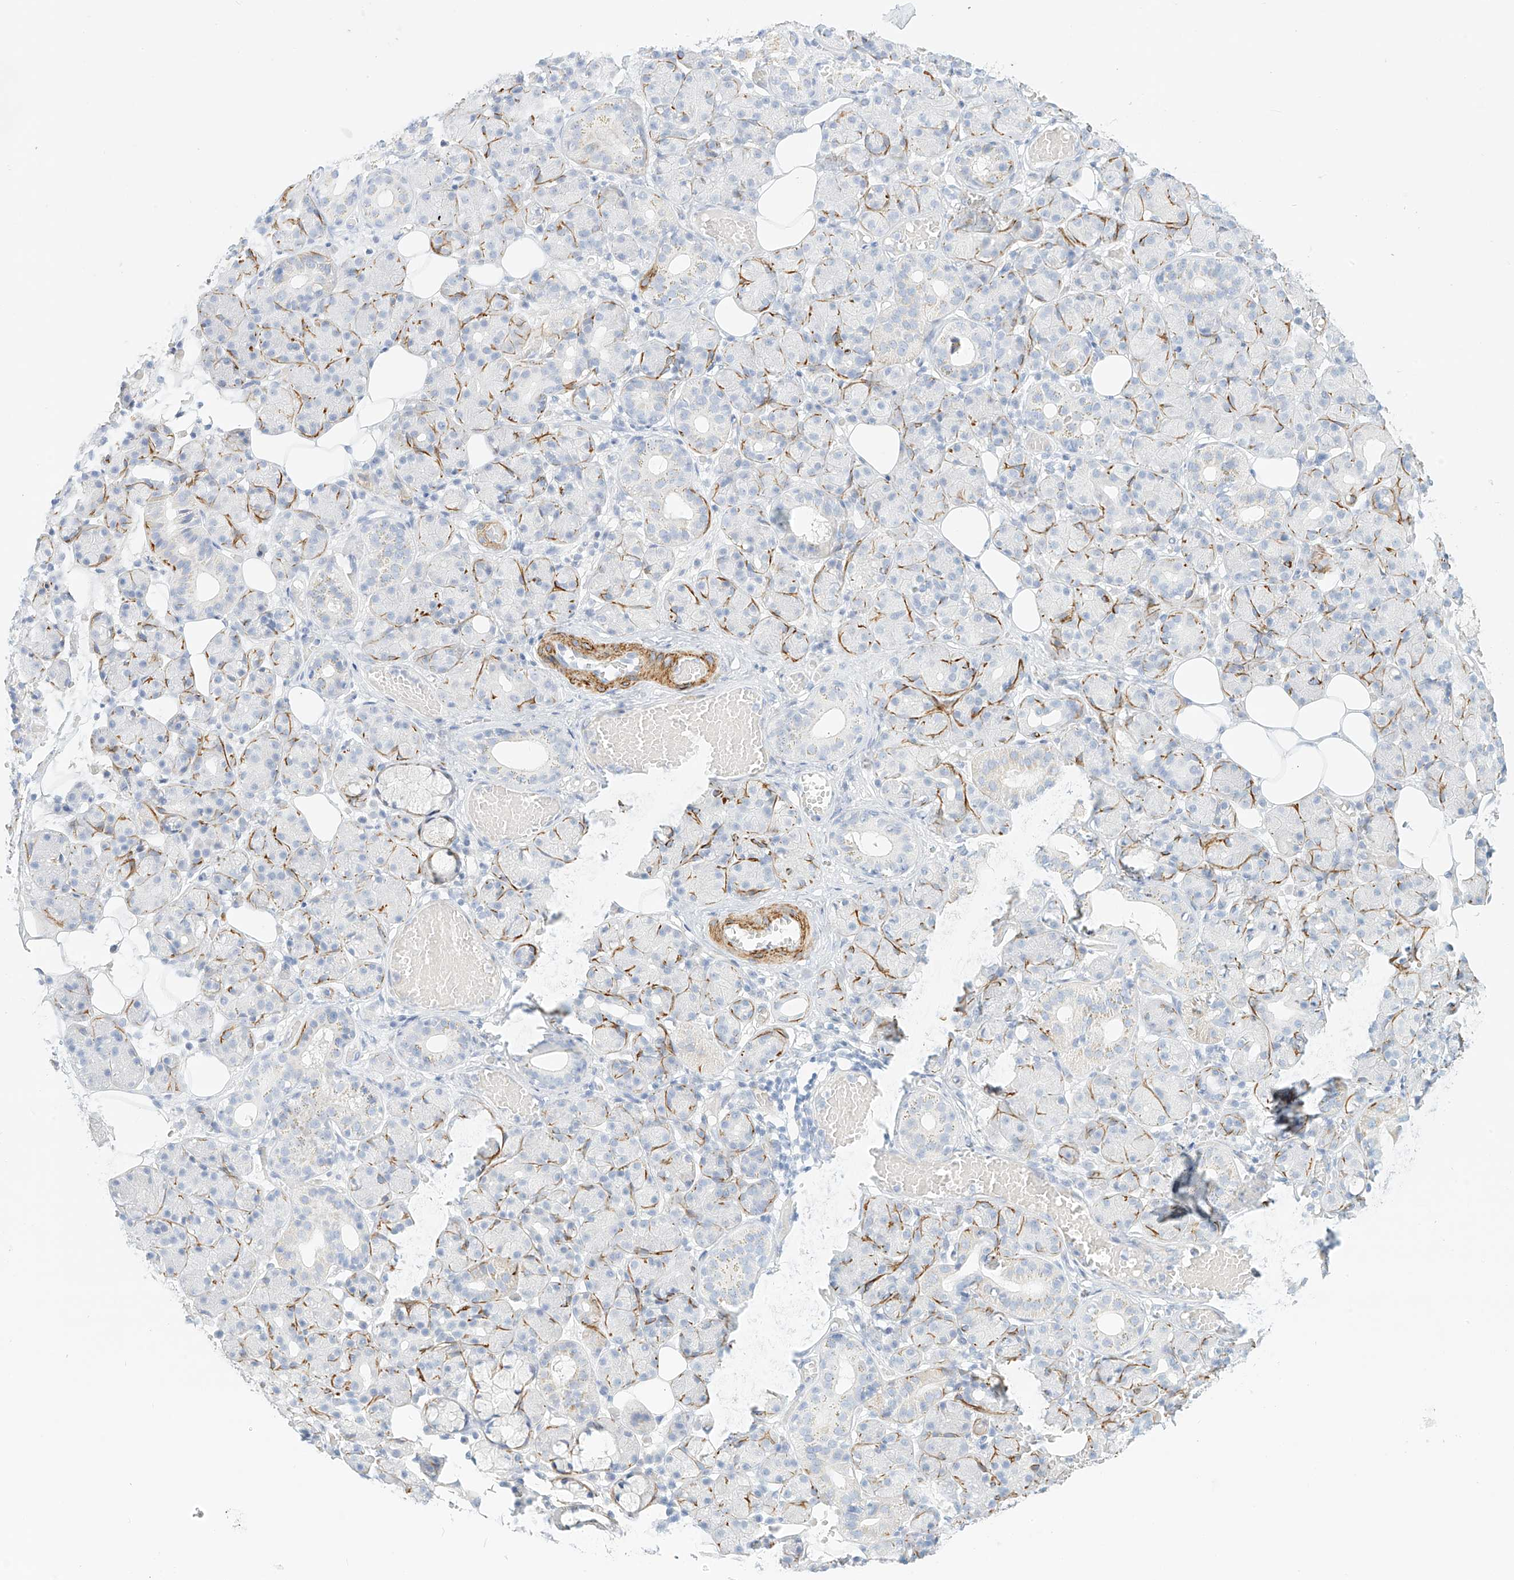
{"staining": {"intensity": "negative", "quantity": "none", "location": "none"}, "tissue": "salivary gland", "cell_type": "Glandular cells", "image_type": "normal", "snomed": [{"axis": "morphology", "description": "Normal tissue, NOS"}, {"axis": "topography", "description": "Salivary gland"}], "caption": "Salivary gland was stained to show a protein in brown. There is no significant staining in glandular cells. (Brightfield microscopy of DAB (3,3'-diaminobenzidine) IHC at high magnification).", "gene": "ST3GAL5", "patient": {"sex": "male", "age": 63}}